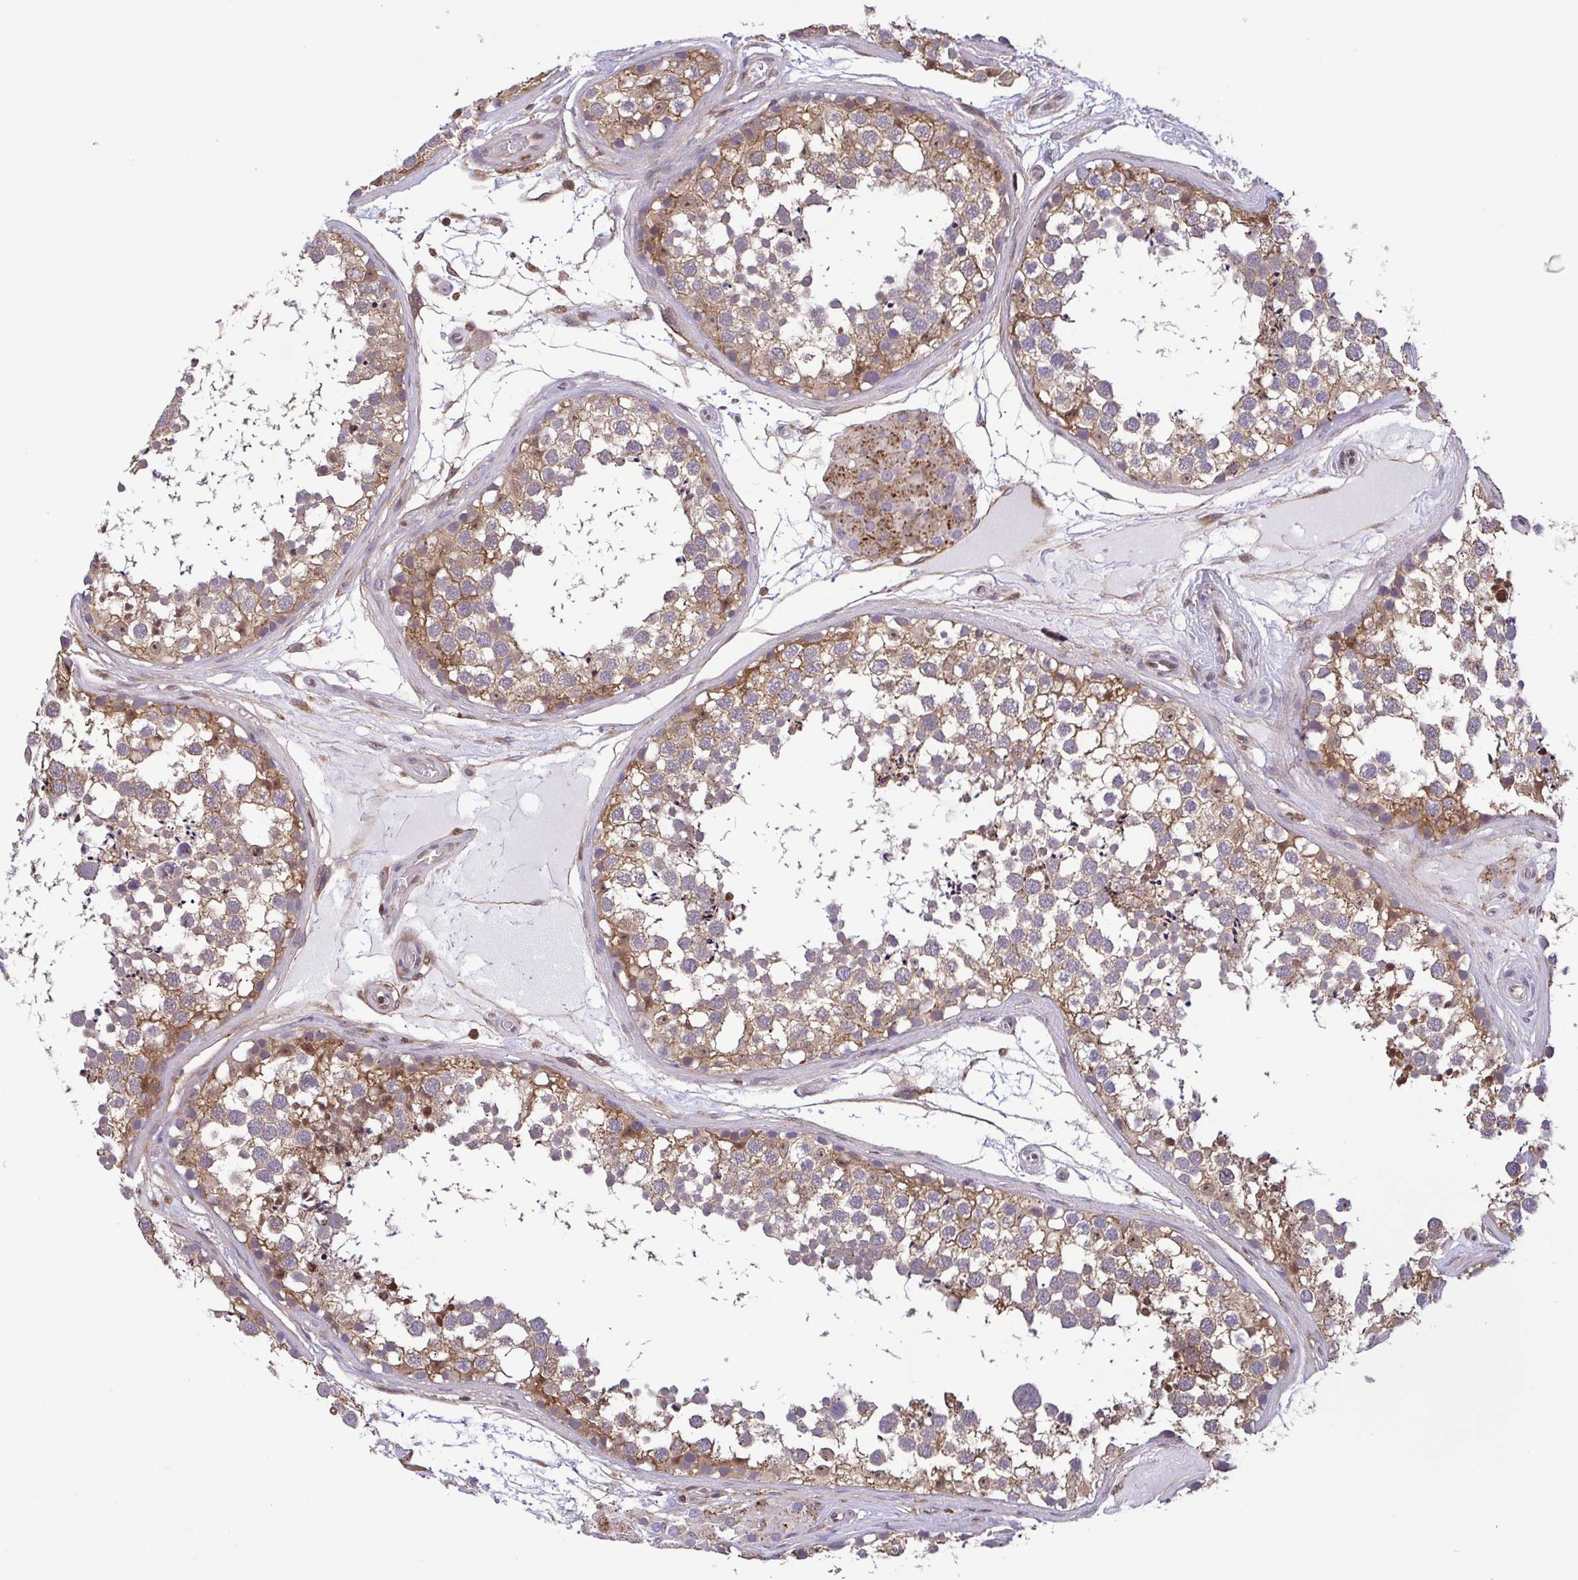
{"staining": {"intensity": "moderate", "quantity": ">75%", "location": "cytoplasmic/membranous"}, "tissue": "testis", "cell_type": "Cells in seminiferous ducts", "image_type": "normal", "snomed": [{"axis": "morphology", "description": "Normal tissue, NOS"}, {"axis": "morphology", "description": "Seminoma, NOS"}, {"axis": "topography", "description": "Testis"}], "caption": "A histopathology image showing moderate cytoplasmic/membranous positivity in about >75% of cells in seminiferous ducts in unremarkable testis, as visualized by brown immunohistochemical staining.", "gene": "CHMP1B", "patient": {"sex": "male", "age": 65}}